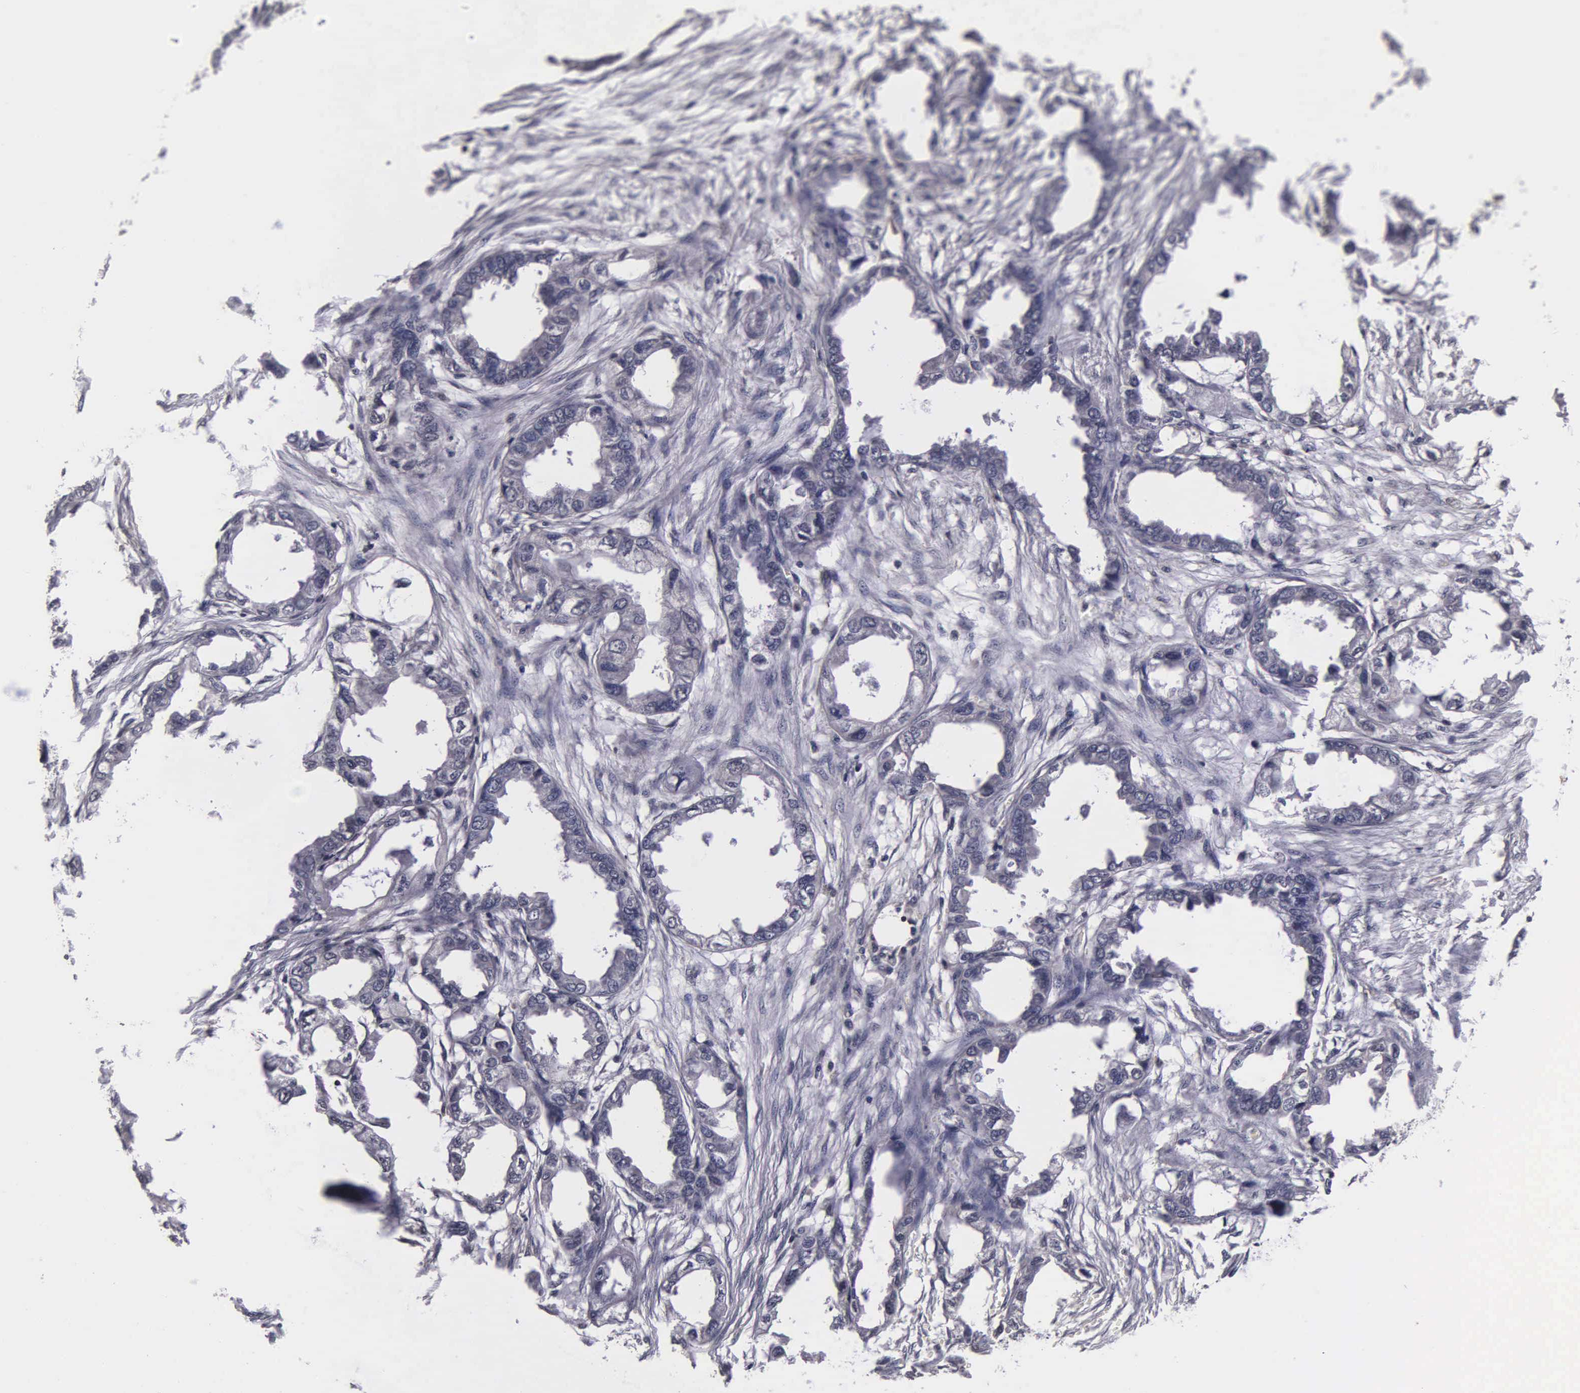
{"staining": {"intensity": "negative", "quantity": "none", "location": "none"}, "tissue": "endometrial cancer", "cell_type": "Tumor cells", "image_type": "cancer", "snomed": [{"axis": "morphology", "description": "Adenocarcinoma, NOS"}, {"axis": "topography", "description": "Endometrium"}], "caption": "Tumor cells are negative for brown protein staining in endometrial adenocarcinoma.", "gene": "PSMA3", "patient": {"sex": "female", "age": 67}}